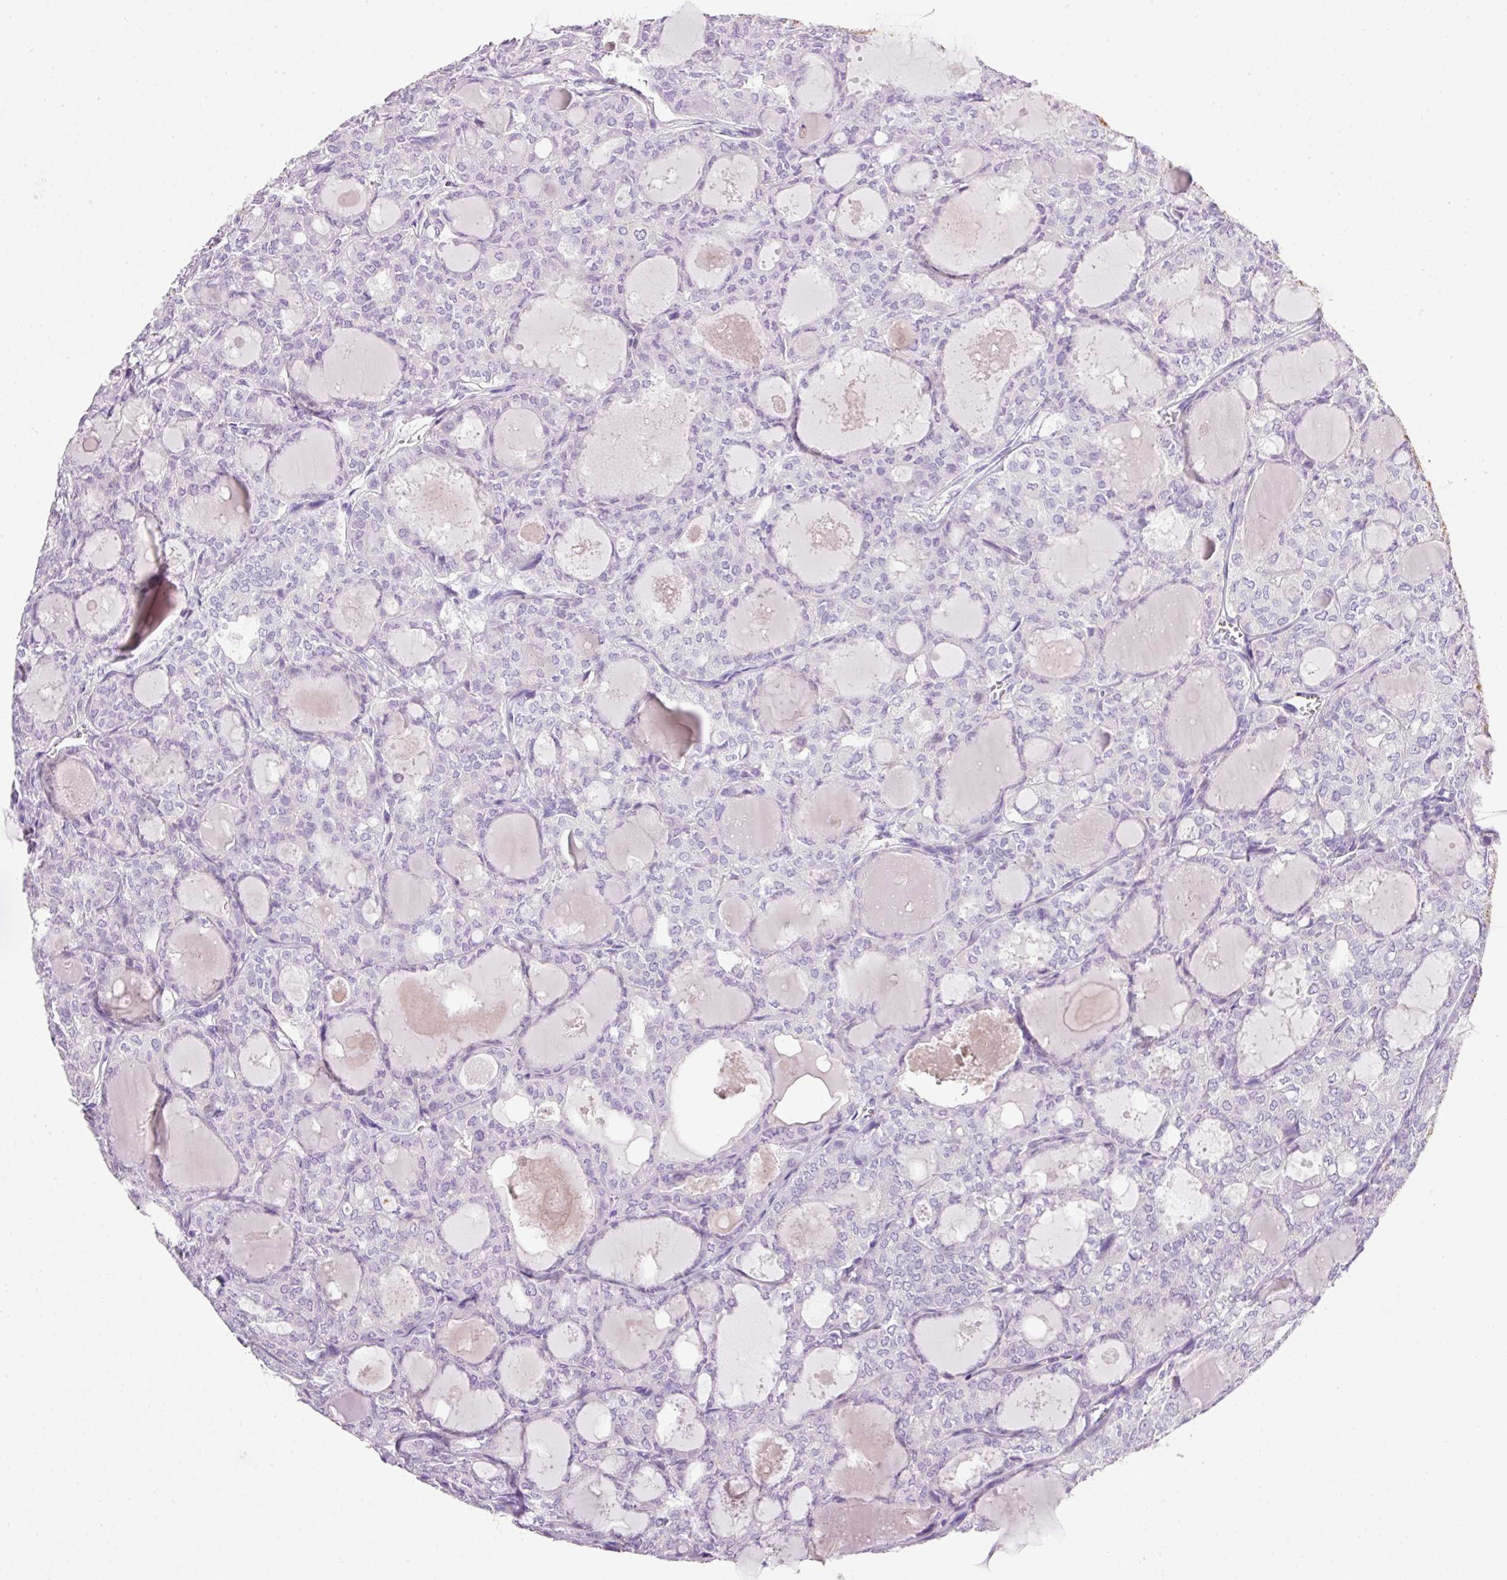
{"staining": {"intensity": "negative", "quantity": "none", "location": "none"}, "tissue": "thyroid cancer", "cell_type": "Tumor cells", "image_type": "cancer", "snomed": [{"axis": "morphology", "description": "Follicular adenoma carcinoma, NOS"}, {"axis": "topography", "description": "Thyroid gland"}], "caption": "Thyroid cancer was stained to show a protein in brown. There is no significant staining in tumor cells. (DAB (3,3'-diaminobenzidine) IHC, high magnification).", "gene": "BSND", "patient": {"sex": "male", "age": 75}}